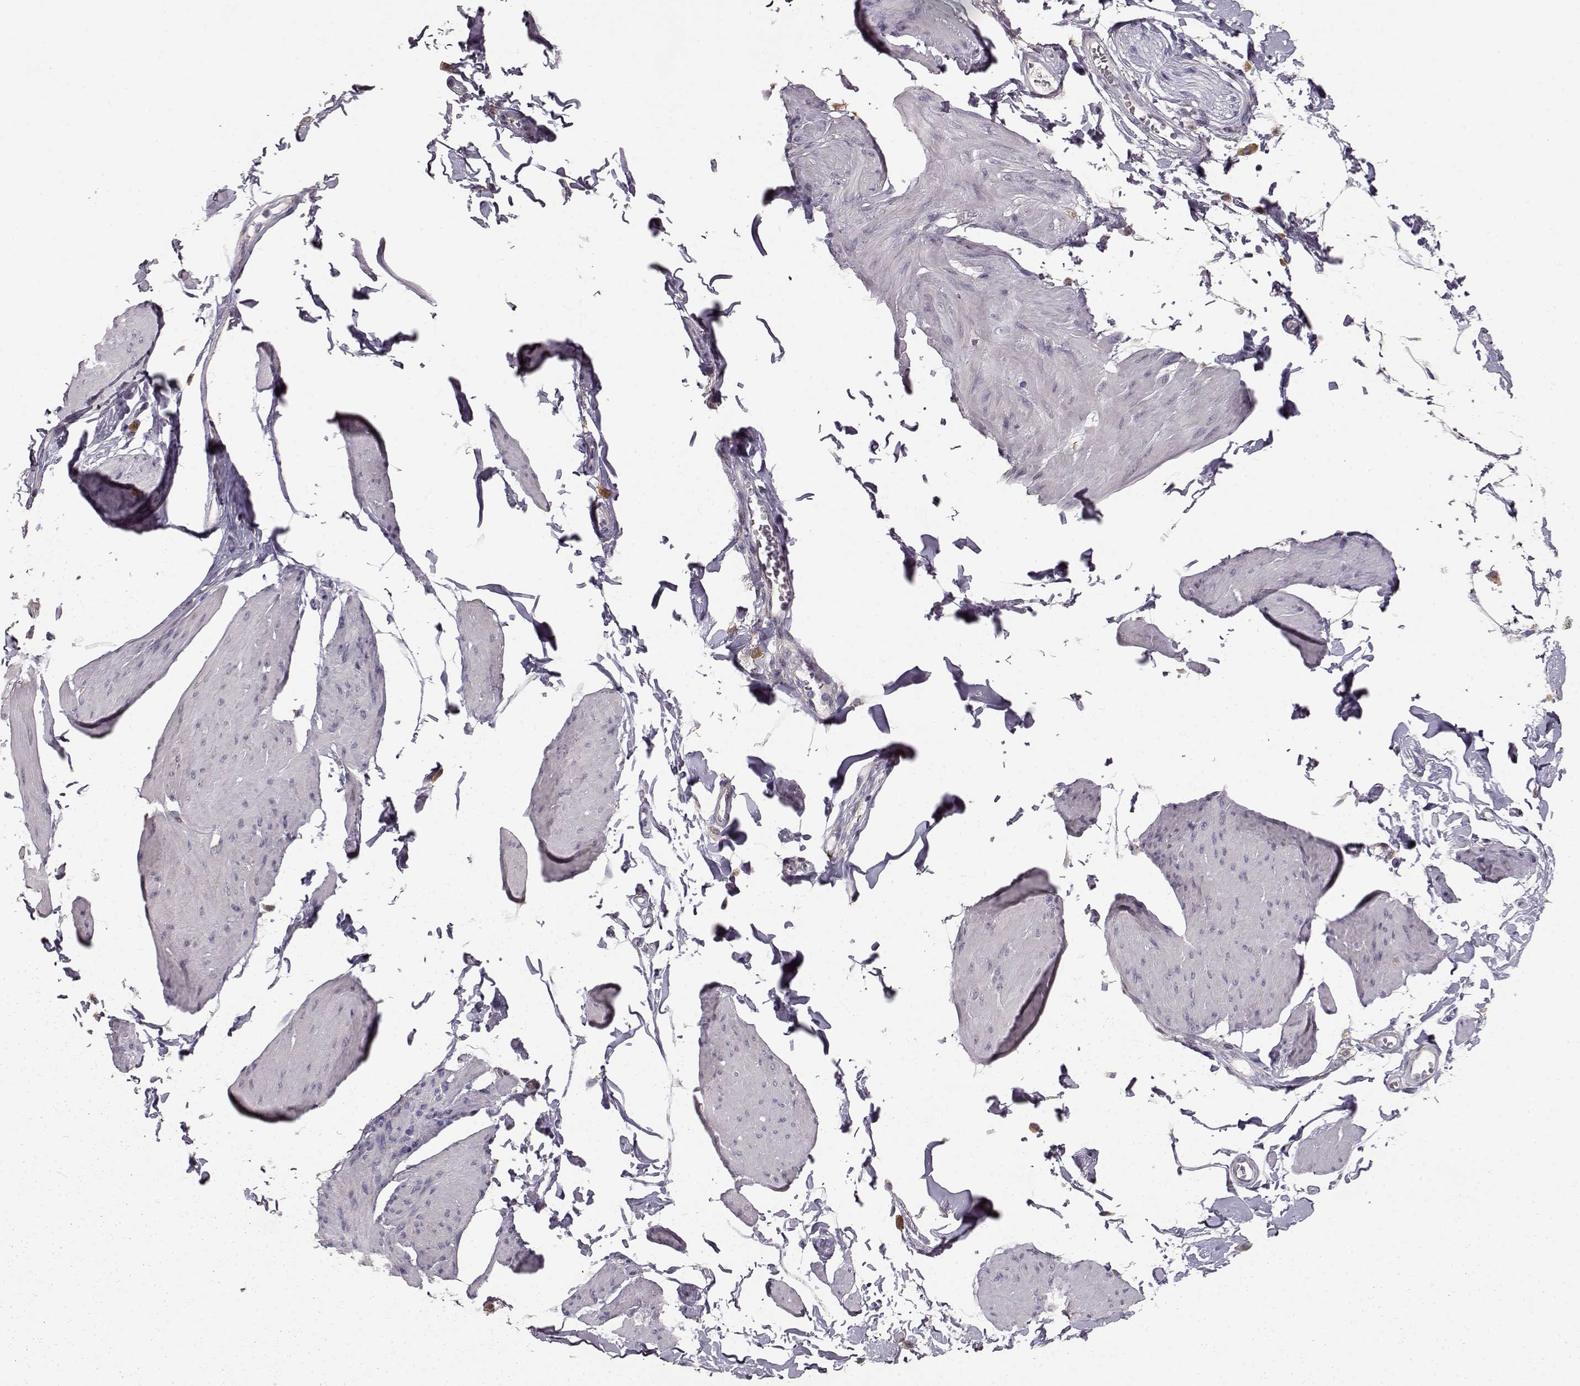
{"staining": {"intensity": "negative", "quantity": "none", "location": "none"}, "tissue": "smooth muscle", "cell_type": "Smooth muscle cells", "image_type": "normal", "snomed": [{"axis": "morphology", "description": "Normal tissue, NOS"}, {"axis": "topography", "description": "Adipose tissue"}, {"axis": "topography", "description": "Smooth muscle"}, {"axis": "topography", "description": "Peripheral nerve tissue"}], "caption": "Smooth muscle cells show no significant positivity in benign smooth muscle. (Brightfield microscopy of DAB immunohistochemistry at high magnification).", "gene": "GHR", "patient": {"sex": "male", "age": 83}}